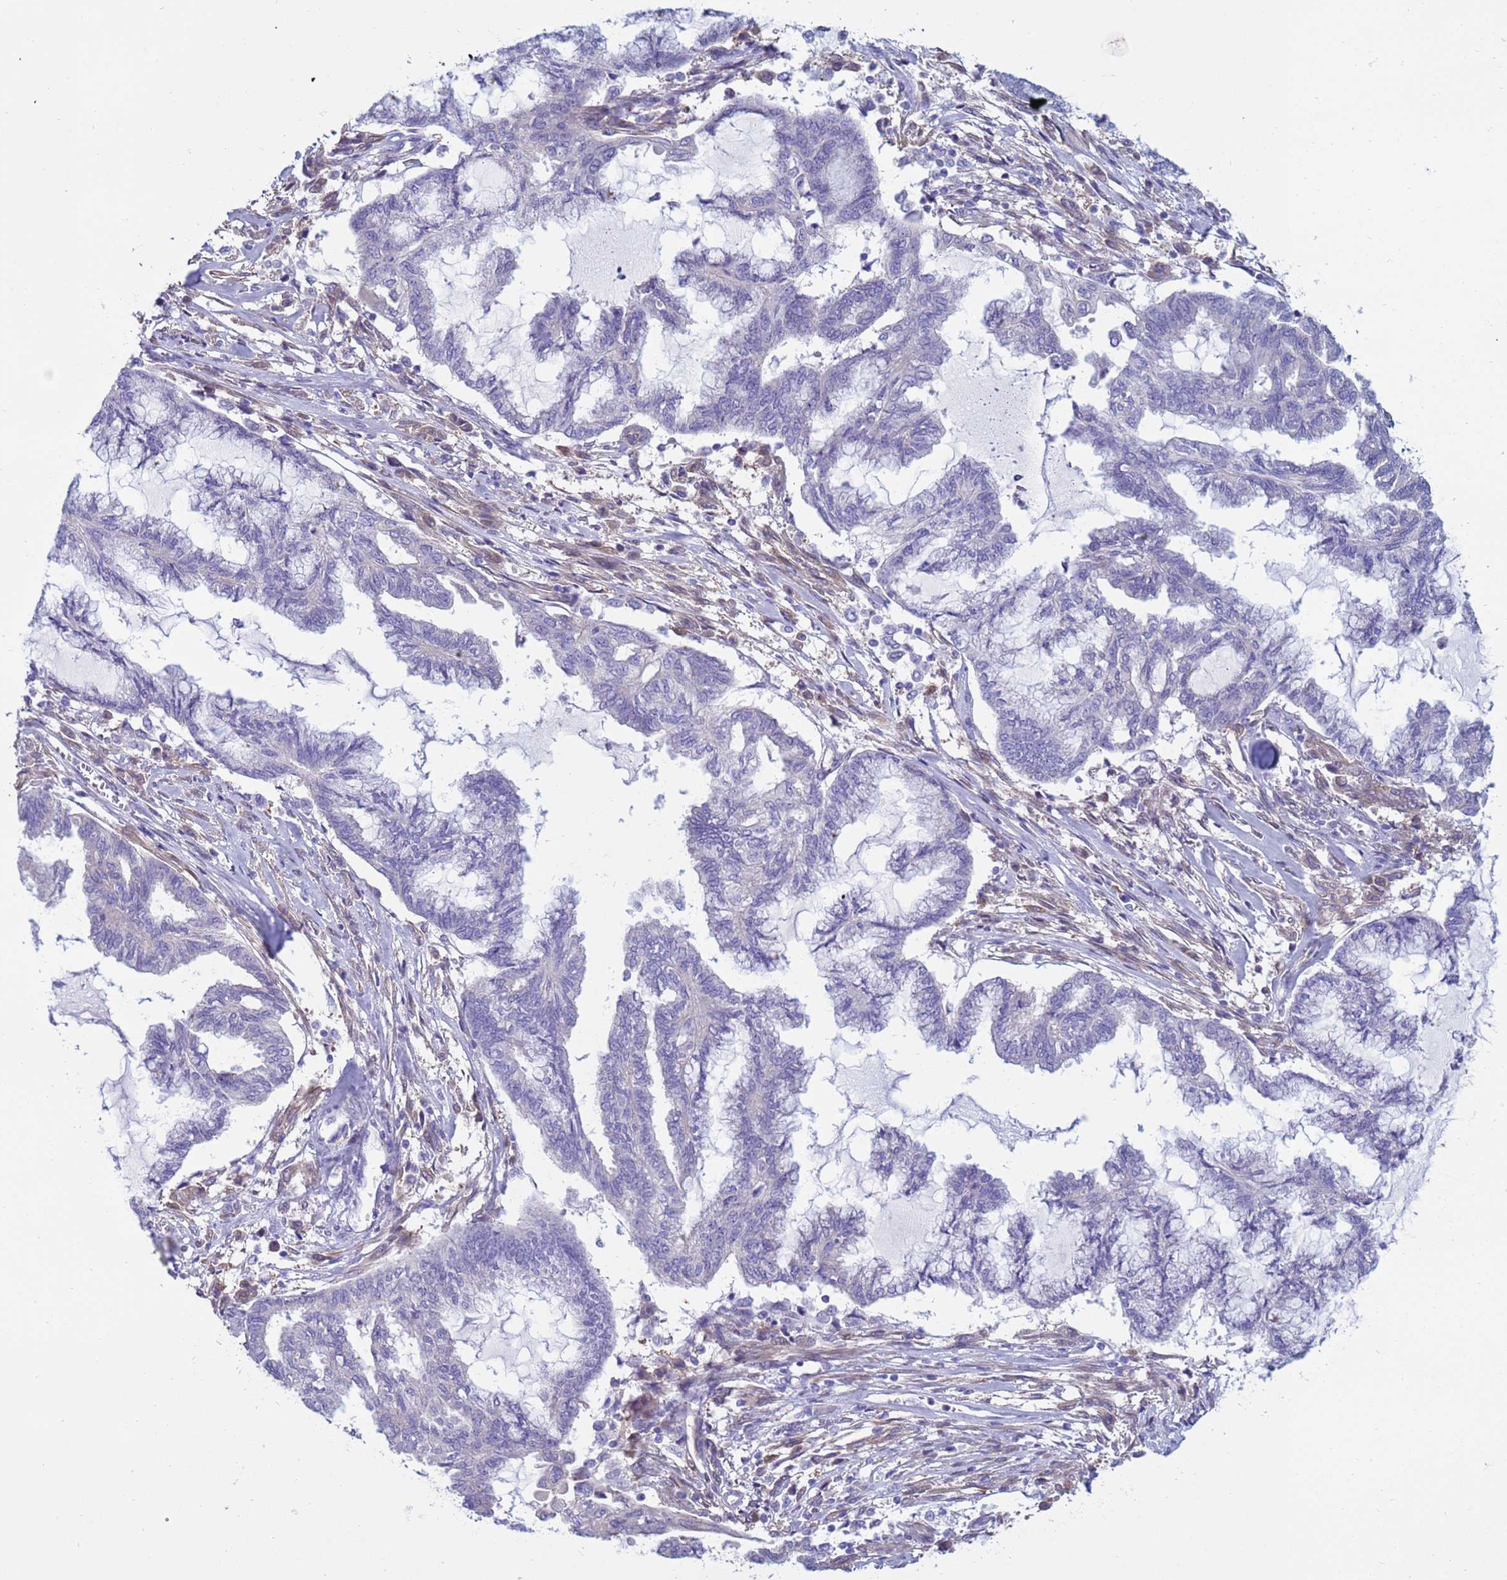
{"staining": {"intensity": "negative", "quantity": "none", "location": "none"}, "tissue": "endometrial cancer", "cell_type": "Tumor cells", "image_type": "cancer", "snomed": [{"axis": "morphology", "description": "Adenocarcinoma, NOS"}, {"axis": "topography", "description": "Endometrium"}], "caption": "Immunohistochemistry photomicrograph of neoplastic tissue: endometrial adenocarcinoma stained with DAB (3,3'-diaminobenzidine) displays no significant protein staining in tumor cells.", "gene": "TRPC6", "patient": {"sex": "female", "age": 86}}